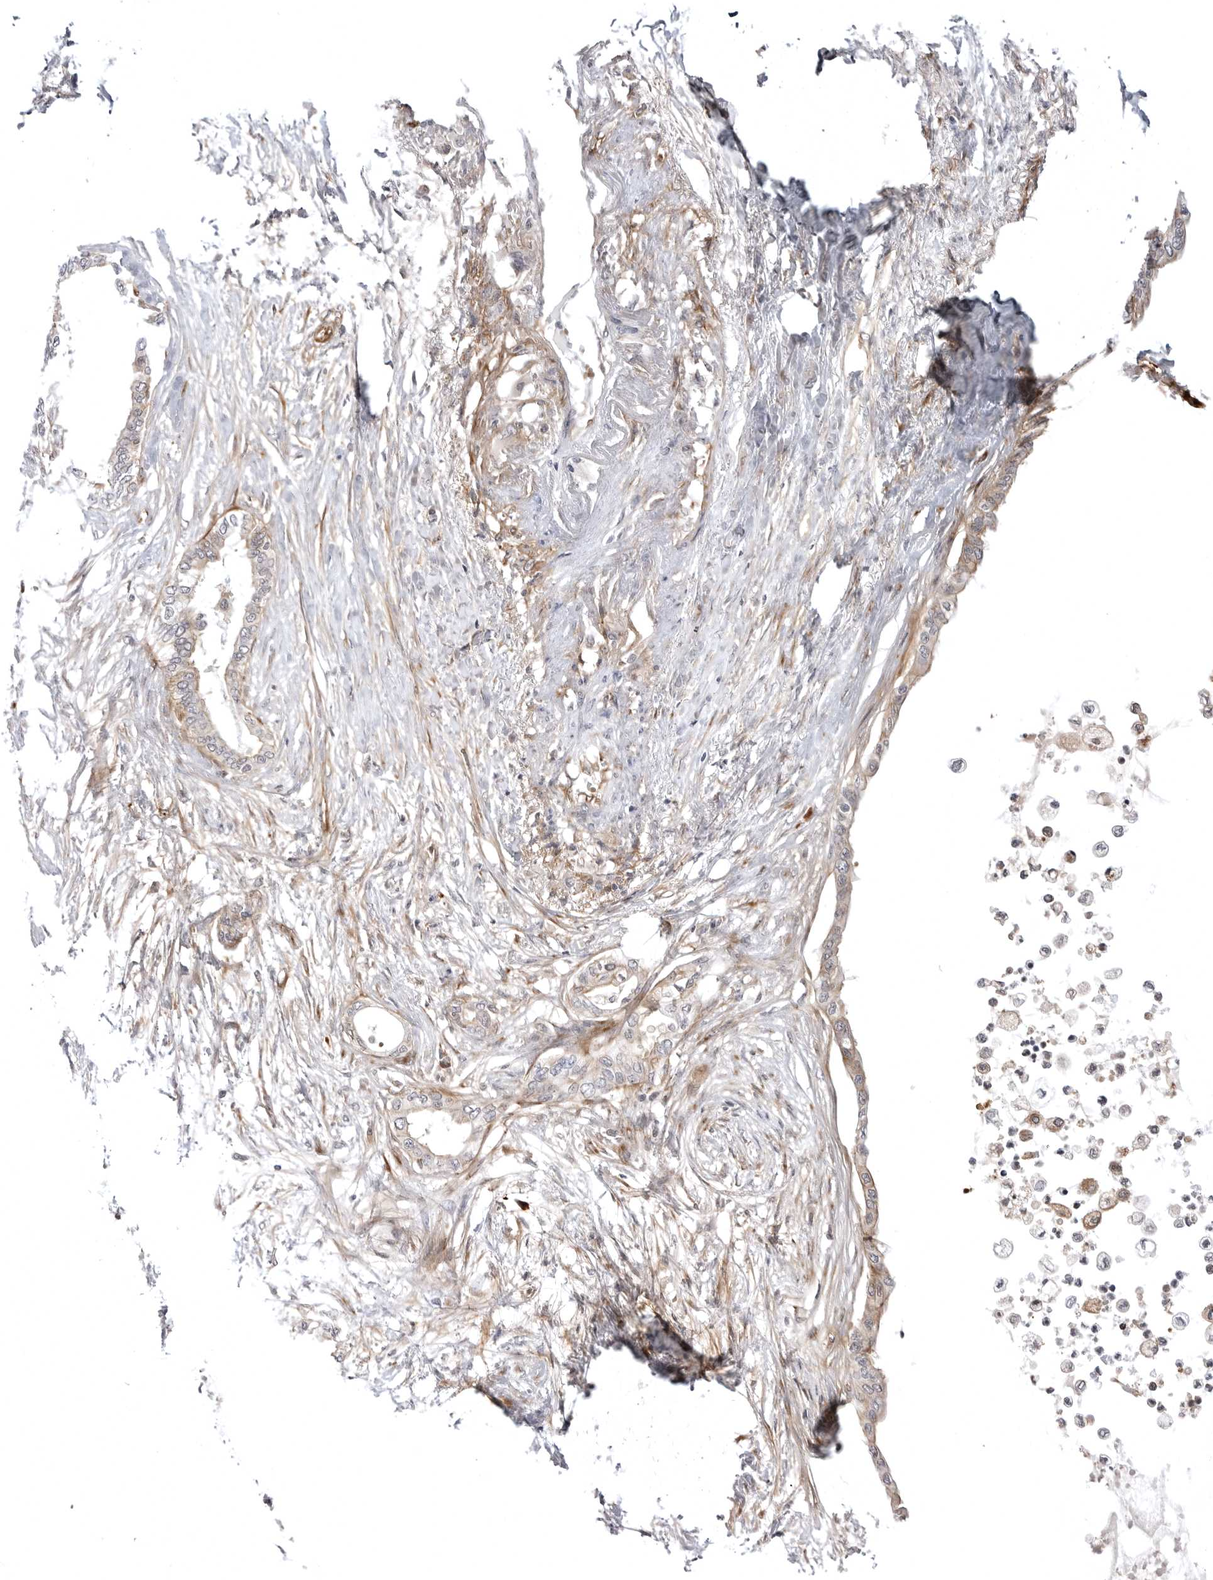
{"staining": {"intensity": "weak", "quantity": "<25%", "location": "cytoplasmic/membranous"}, "tissue": "pancreatic cancer", "cell_type": "Tumor cells", "image_type": "cancer", "snomed": [{"axis": "morphology", "description": "Normal tissue, NOS"}, {"axis": "morphology", "description": "Adenocarcinoma, NOS"}, {"axis": "topography", "description": "Pancreas"}, {"axis": "topography", "description": "Duodenum"}], "caption": "Image shows no protein expression in tumor cells of adenocarcinoma (pancreatic) tissue.", "gene": "ARL5A", "patient": {"sex": "female", "age": 60}}